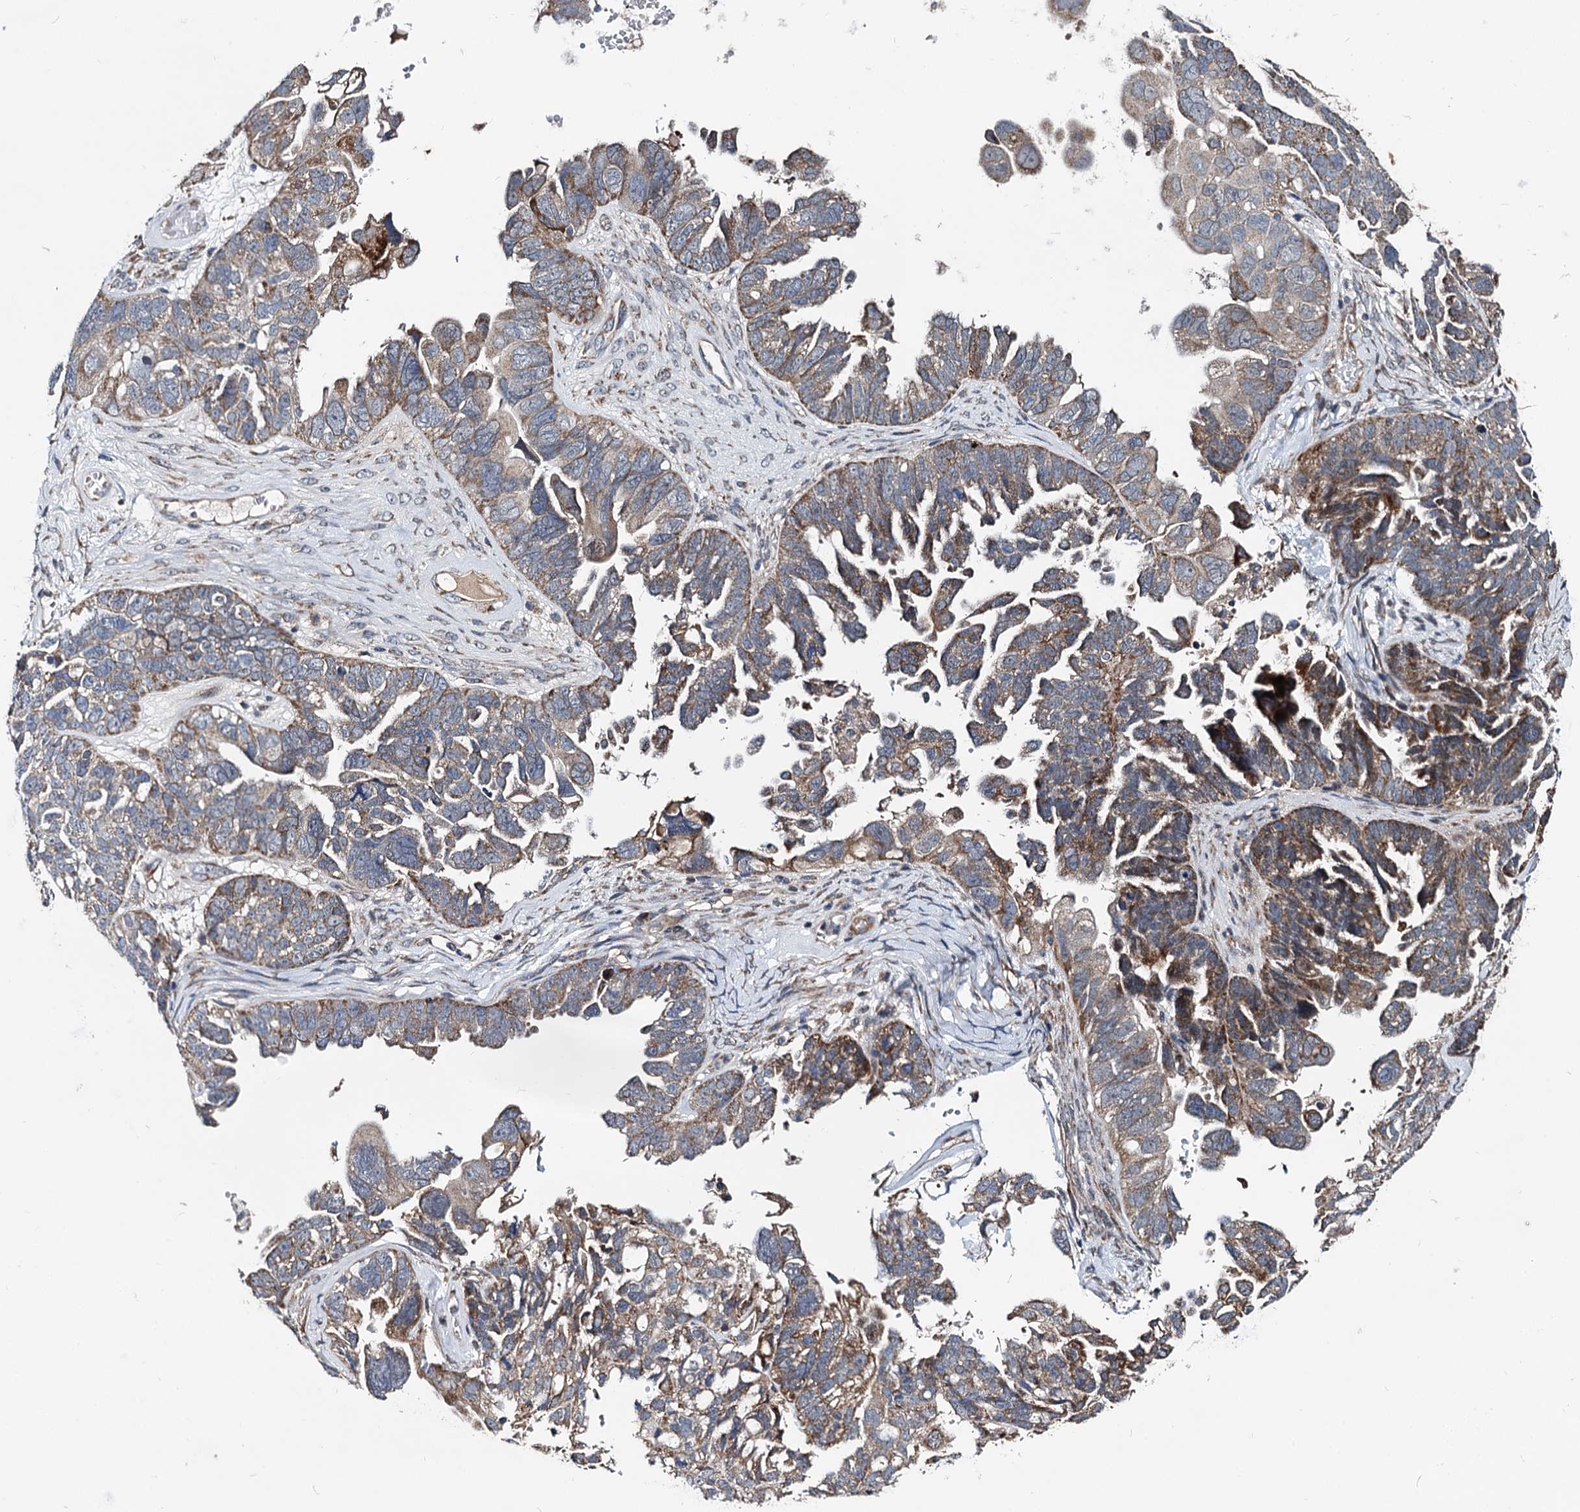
{"staining": {"intensity": "moderate", "quantity": ">75%", "location": "cytoplasmic/membranous"}, "tissue": "ovarian cancer", "cell_type": "Tumor cells", "image_type": "cancer", "snomed": [{"axis": "morphology", "description": "Cystadenocarcinoma, serous, NOS"}, {"axis": "topography", "description": "Ovary"}], "caption": "Protein staining of ovarian cancer tissue shows moderate cytoplasmic/membranous expression in approximately >75% of tumor cells. Using DAB (brown) and hematoxylin (blue) stains, captured at high magnification using brightfield microscopy.", "gene": "SPRYD3", "patient": {"sex": "female", "age": 79}}